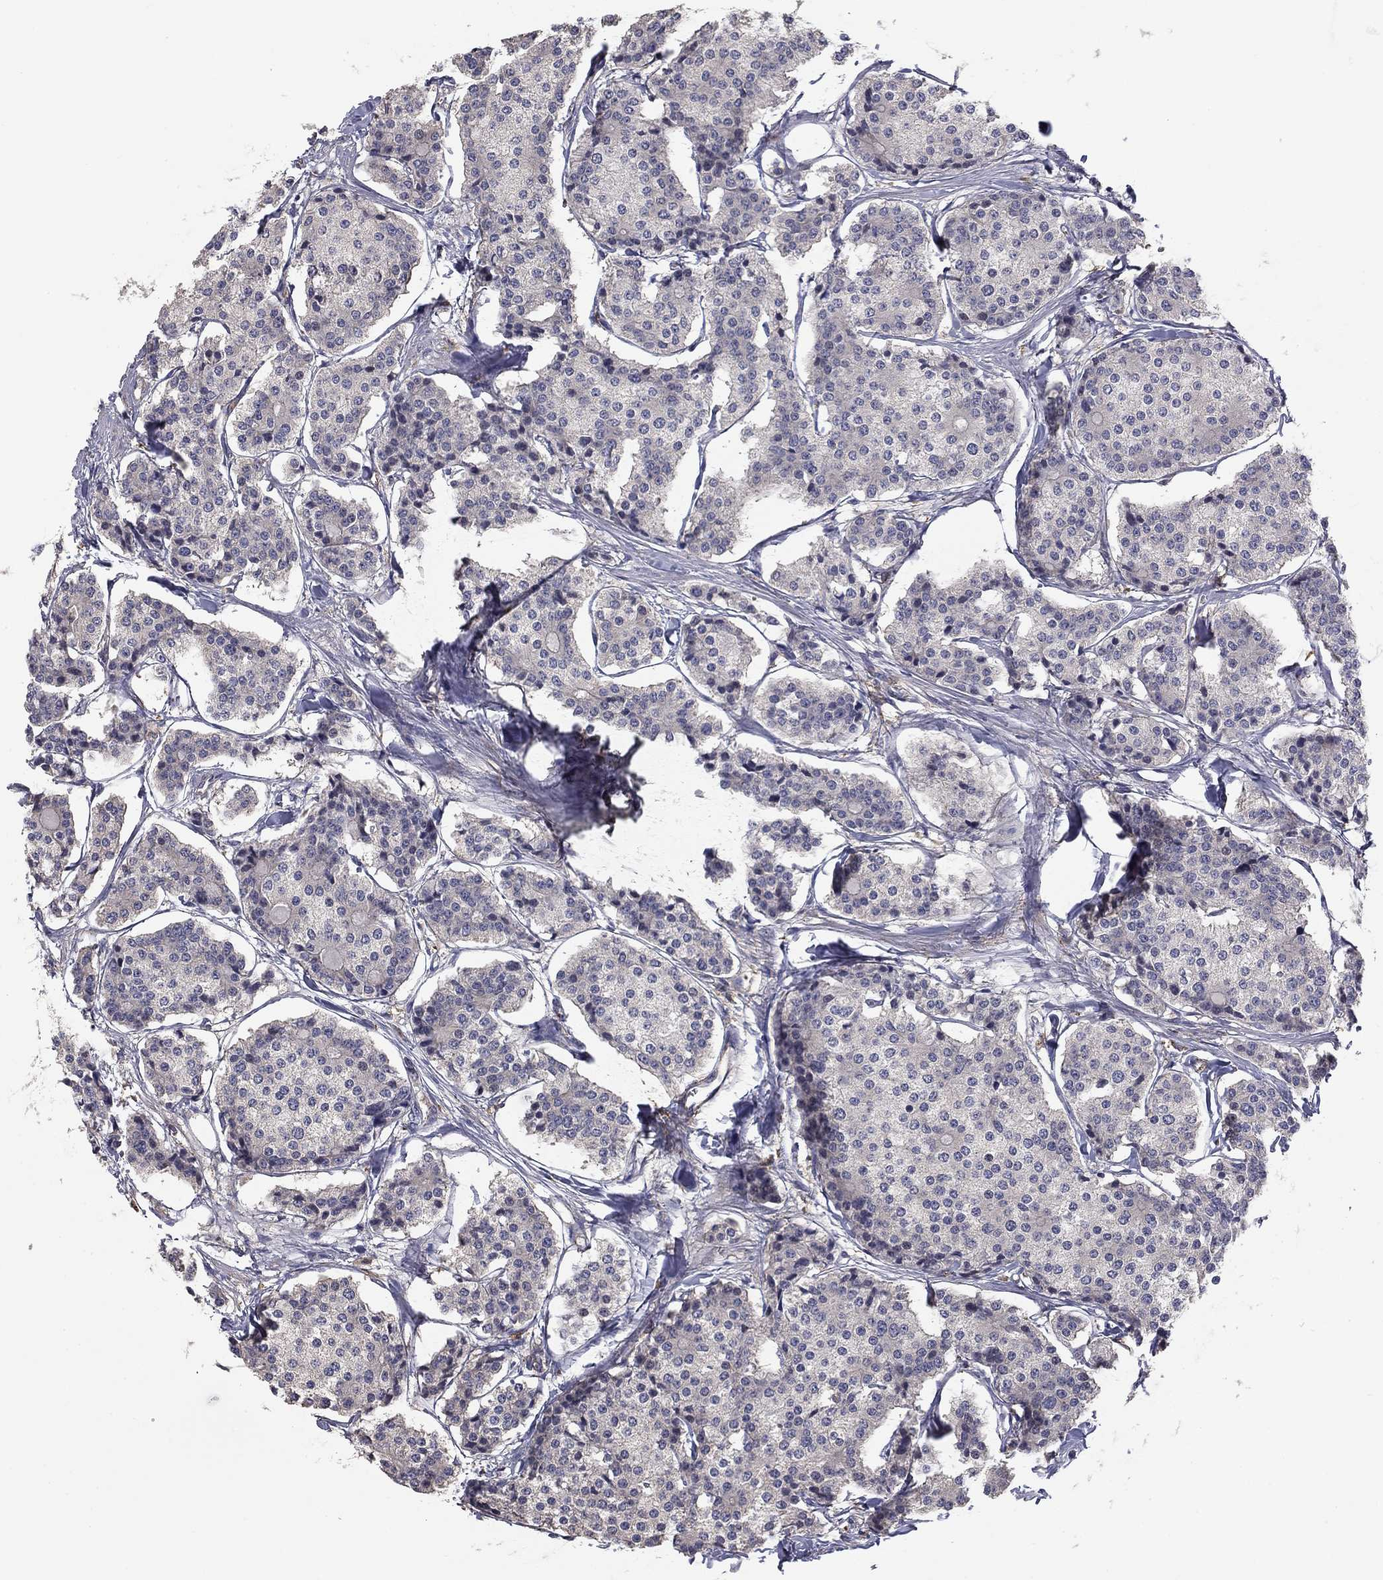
{"staining": {"intensity": "negative", "quantity": "none", "location": "none"}, "tissue": "carcinoid", "cell_type": "Tumor cells", "image_type": "cancer", "snomed": [{"axis": "morphology", "description": "Carcinoid, malignant, NOS"}, {"axis": "topography", "description": "Small intestine"}], "caption": "This is an immunohistochemistry image of human carcinoid. There is no expression in tumor cells.", "gene": "PLCB2", "patient": {"sex": "female", "age": 65}}